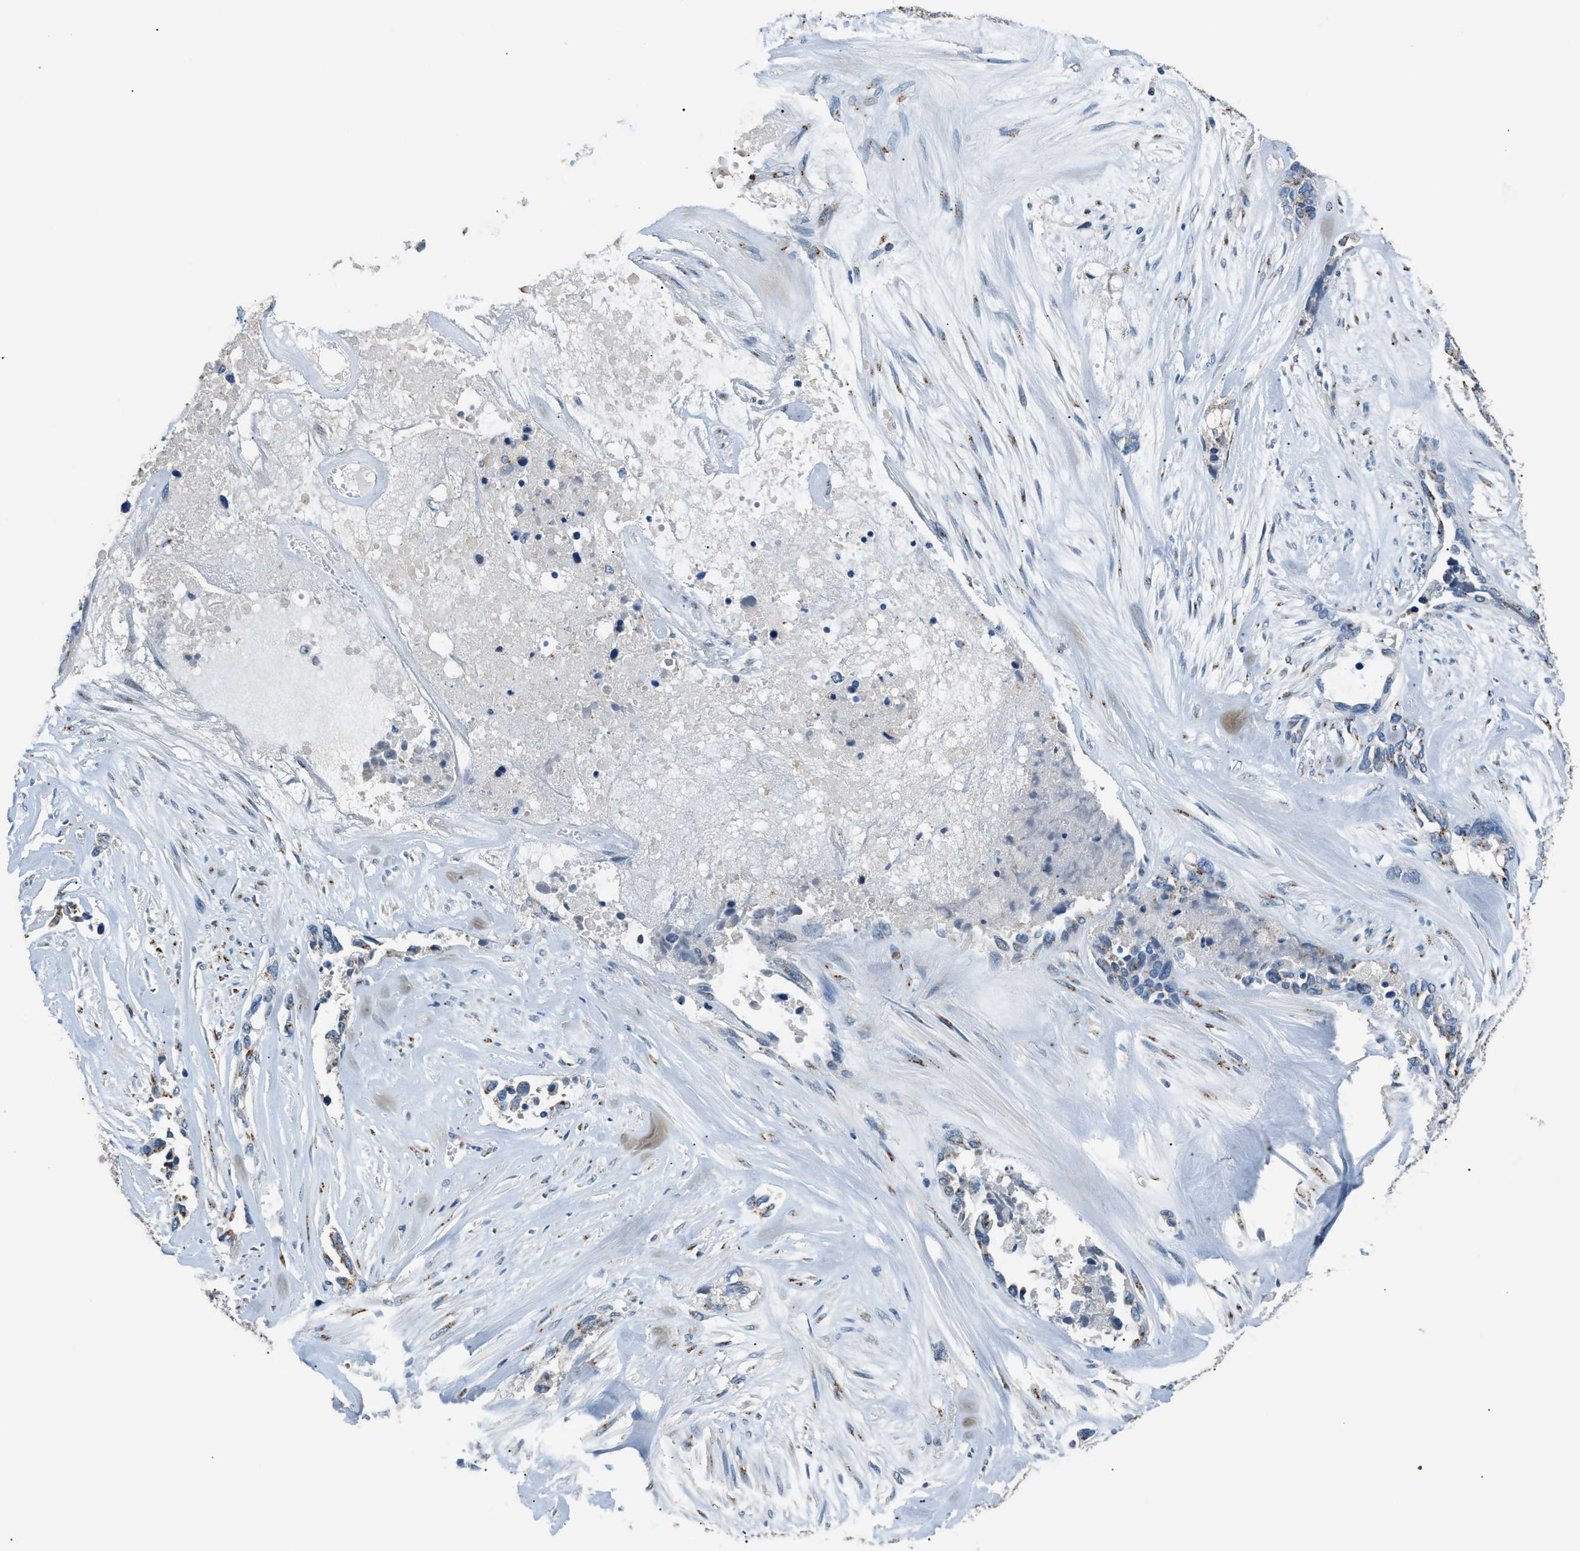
{"staining": {"intensity": "weak", "quantity": "<25%", "location": "cytoplasmic/membranous"}, "tissue": "ovarian cancer", "cell_type": "Tumor cells", "image_type": "cancer", "snomed": [{"axis": "morphology", "description": "Cystadenocarcinoma, serous, NOS"}, {"axis": "topography", "description": "Ovary"}], "caption": "The immunohistochemistry micrograph has no significant staining in tumor cells of ovarian serous cystadenocarcinoma tissue.", "gene": "GOLM1", "patient": {"sex": "female", "age": 44}}